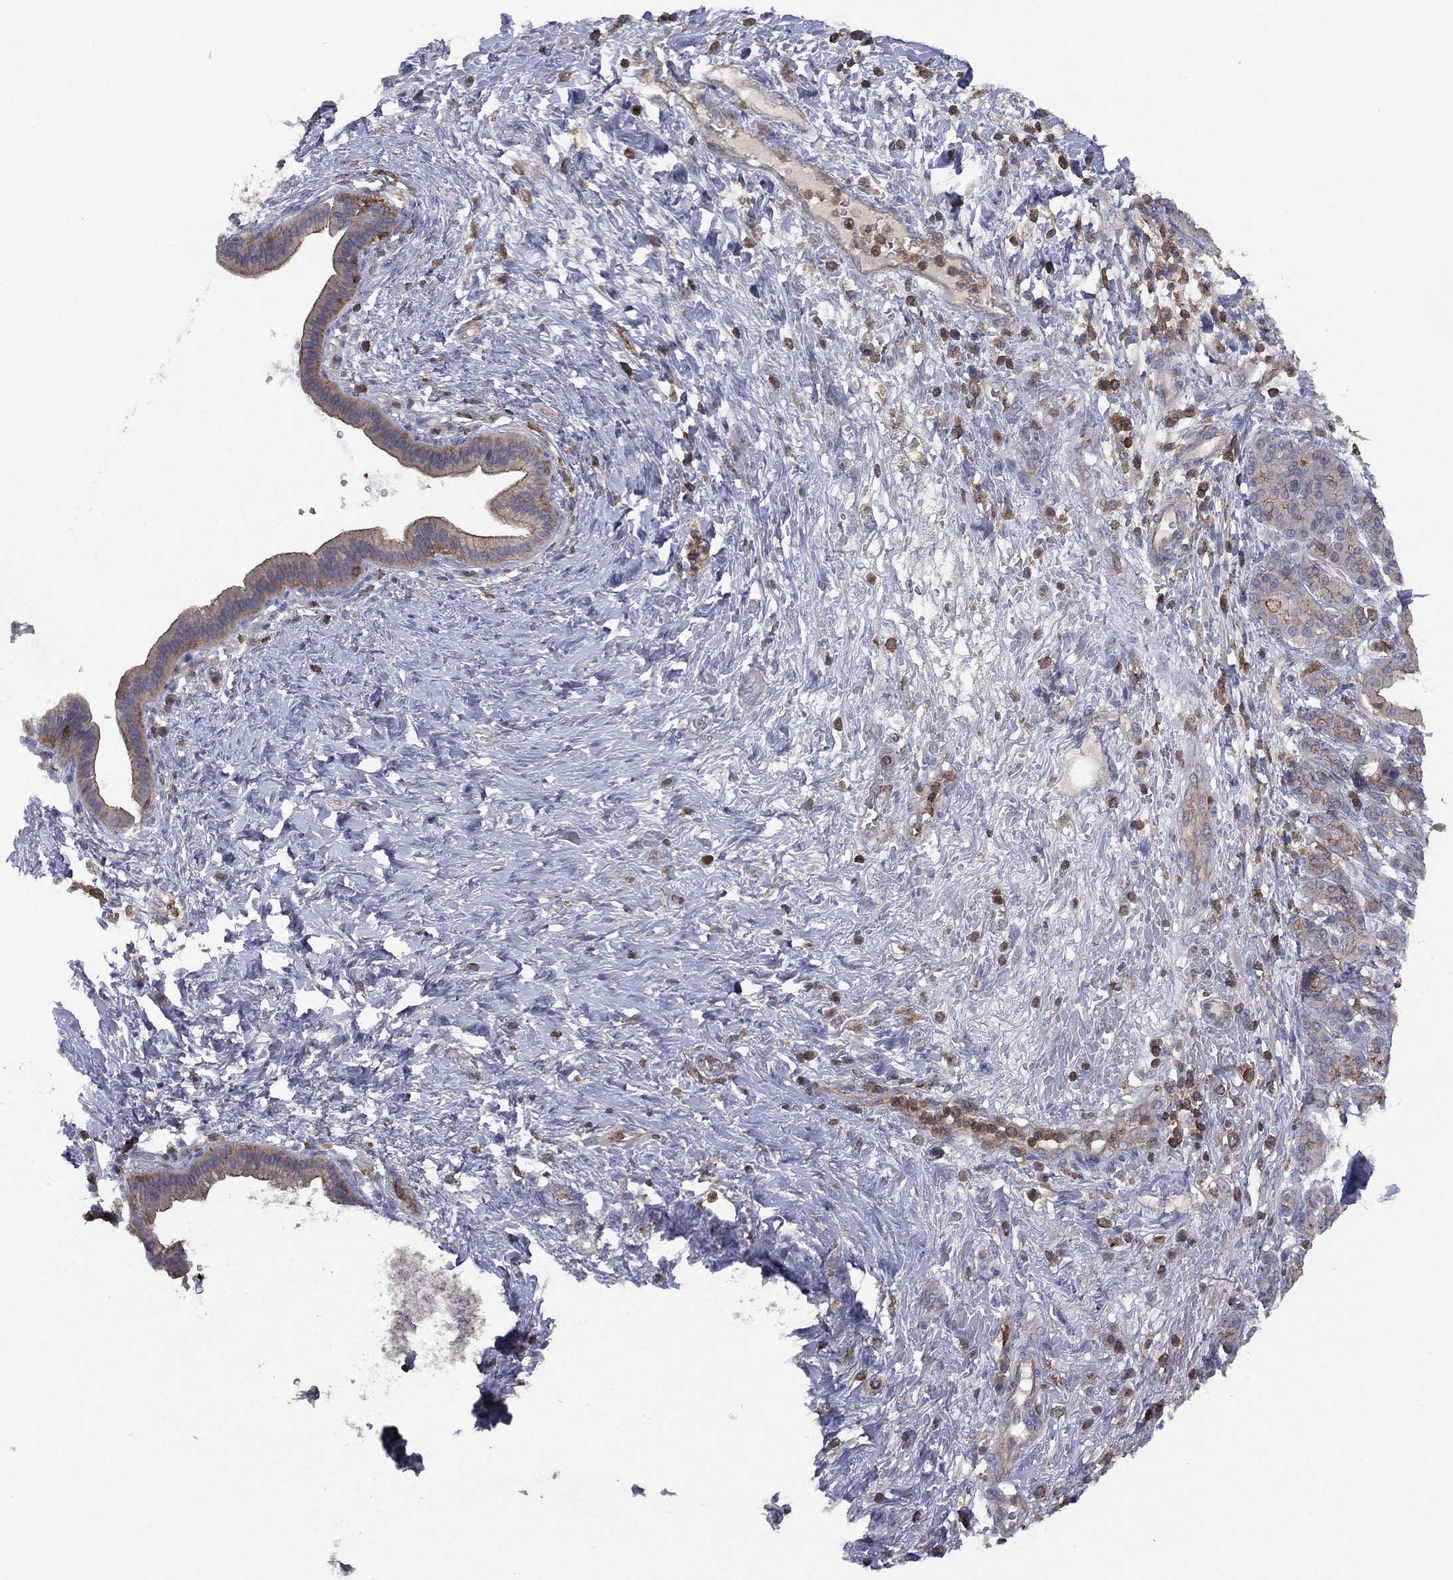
{"staining": {"intensity": "negative", "quantity": "none", "location": "none"}, "tissue": "pancreatic cancer", "cell_type": "Tumor cells", "image_type": "cancer", "snomed": [{"axis": "morphology", "description": "Adenocarcinoma, NOS"}, {"axis": "topography", "description": "Pancreas"}], "caption": "Human adenocarcinoma (pancreatic) stained for a protein using immunohistochemistry (IHC) exhibits no expression in tumor cells.", "gene": "DOCK8", "patient": {"sex": "male", "age": 44}}